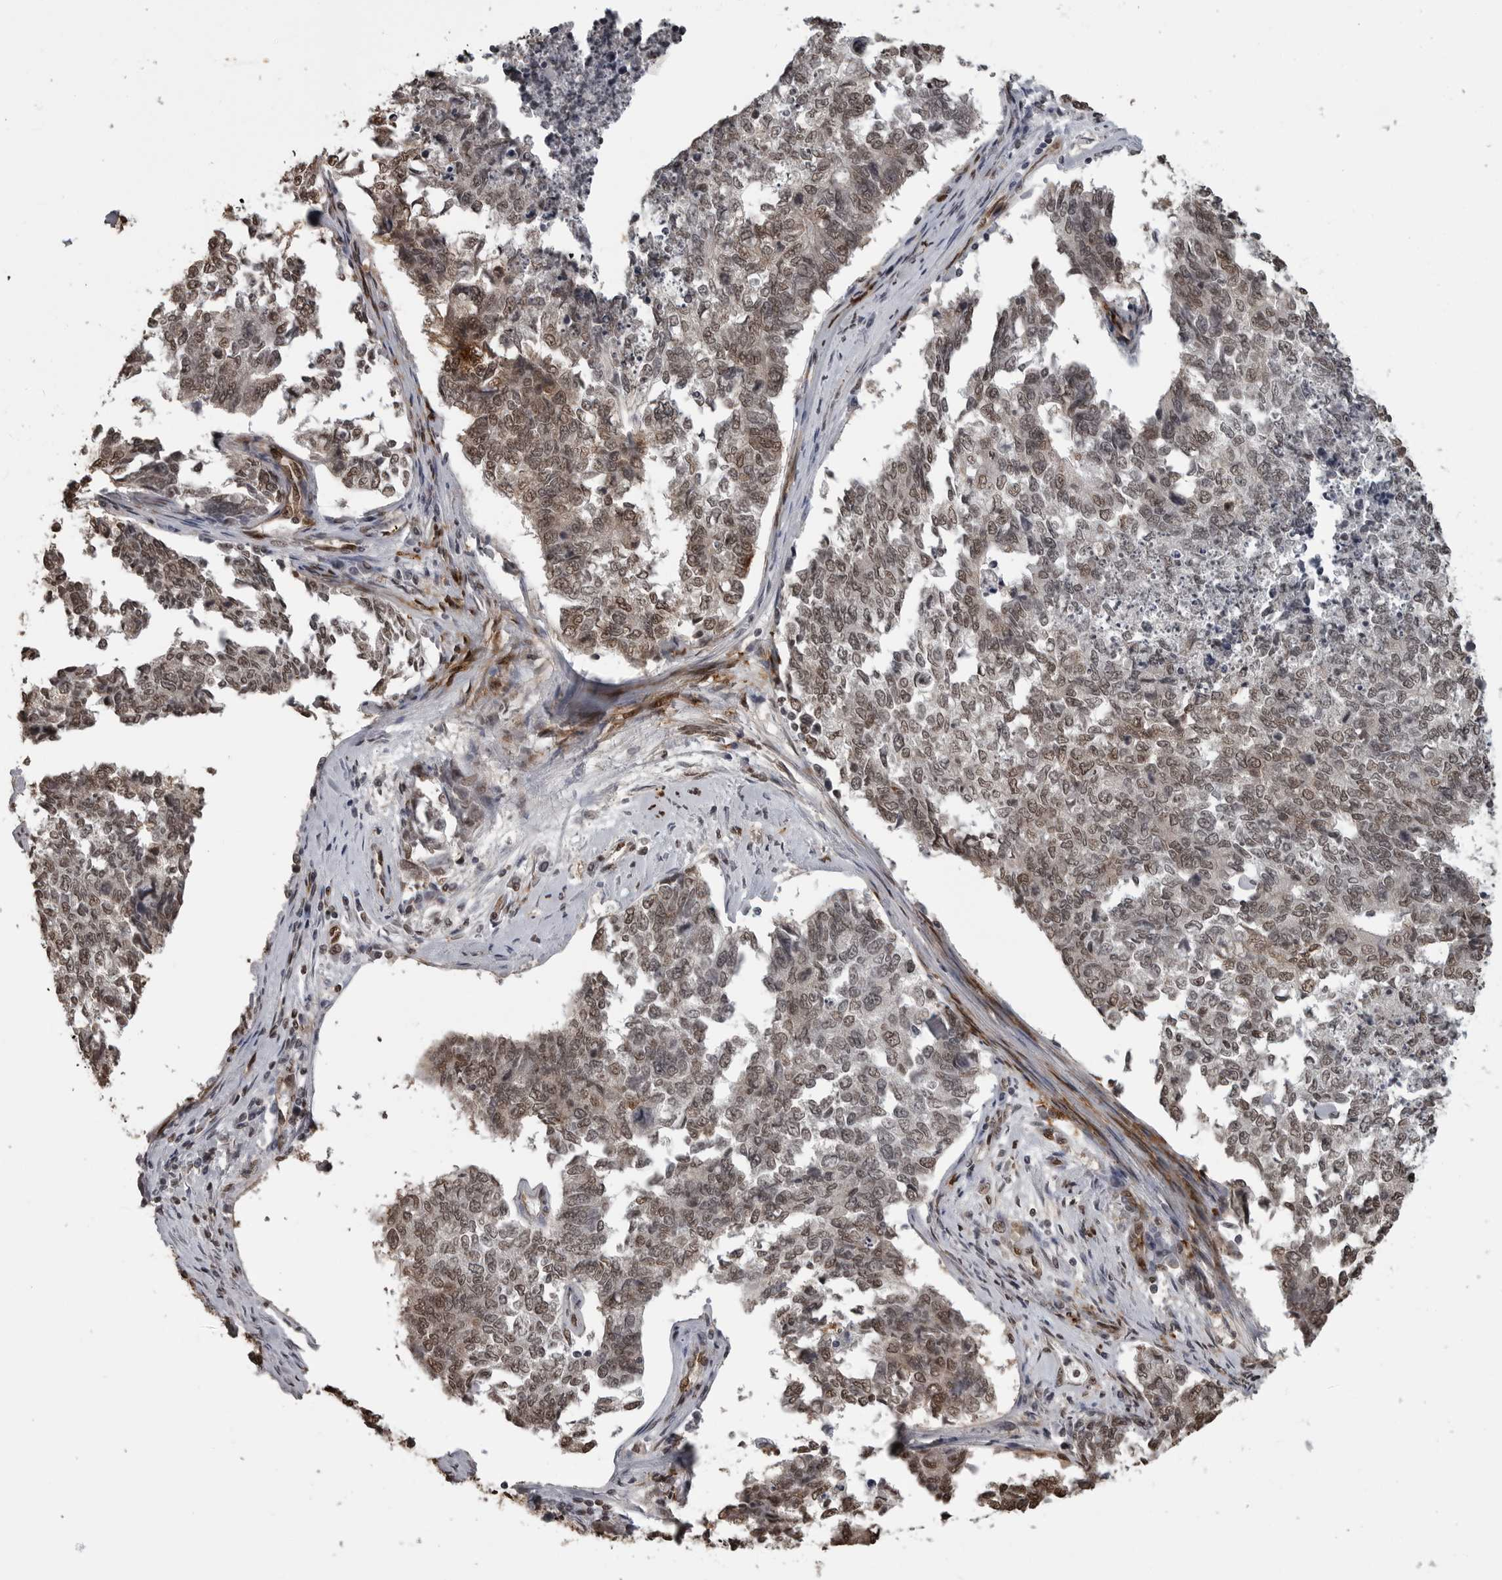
{"staining": {"intensity": "weak", "quantity": ">75%", "location": "nuclear"}, "tissue": "cervical cancer", "cell_type": "Tumor cells", "image_type": "cancer", "snomed": [{"axis": "morphology", "description": "Squamous cell carcinoma, NOS"}, {"axis": "topography", "description": "Cervix"}], "caption": "The micrograph reveals immunohistochemical staining of cervical cancer. There is weak nuclear positivity is present in approximately >75% of tumor cells.", "gene": "SMAD2", "patient": {"sex": "female", "age": 63}}